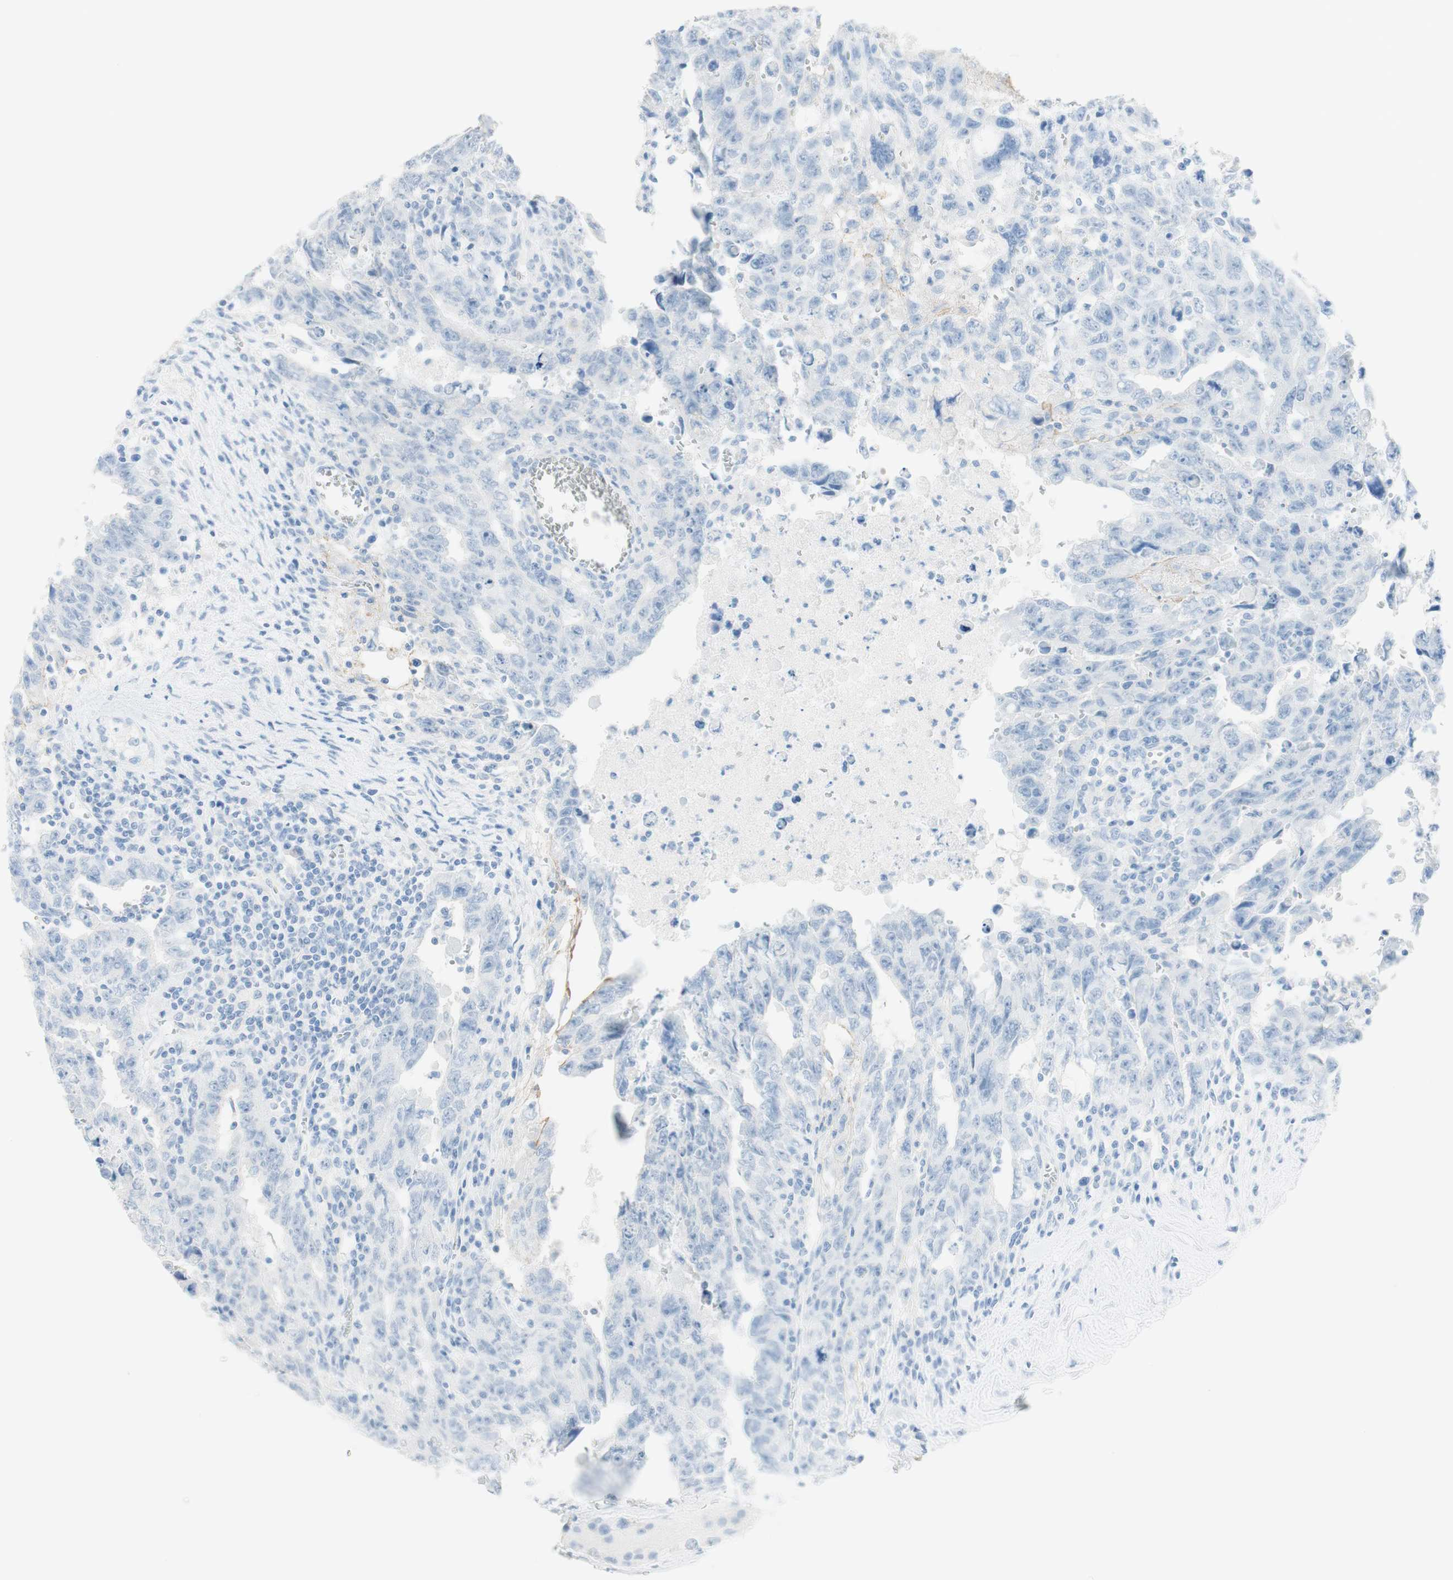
{"staining": {"intensity": "negative", "quantity": "none", "location": "none"}, "tissue": "testis cancer", "cell_type": "Tumor cells", "image_type": "cancer", "snomed": [{"axis": "morphology", "description": "Carcinoma, Embryonal, NOS"}, {"axis": "topography", "description": "Testis"}], "caption": "There is no significant positivity in tumor cells of embryonal carcinoma (testis).", "gene": "TPO", "patient": {"sex": "male", "age": 28}}